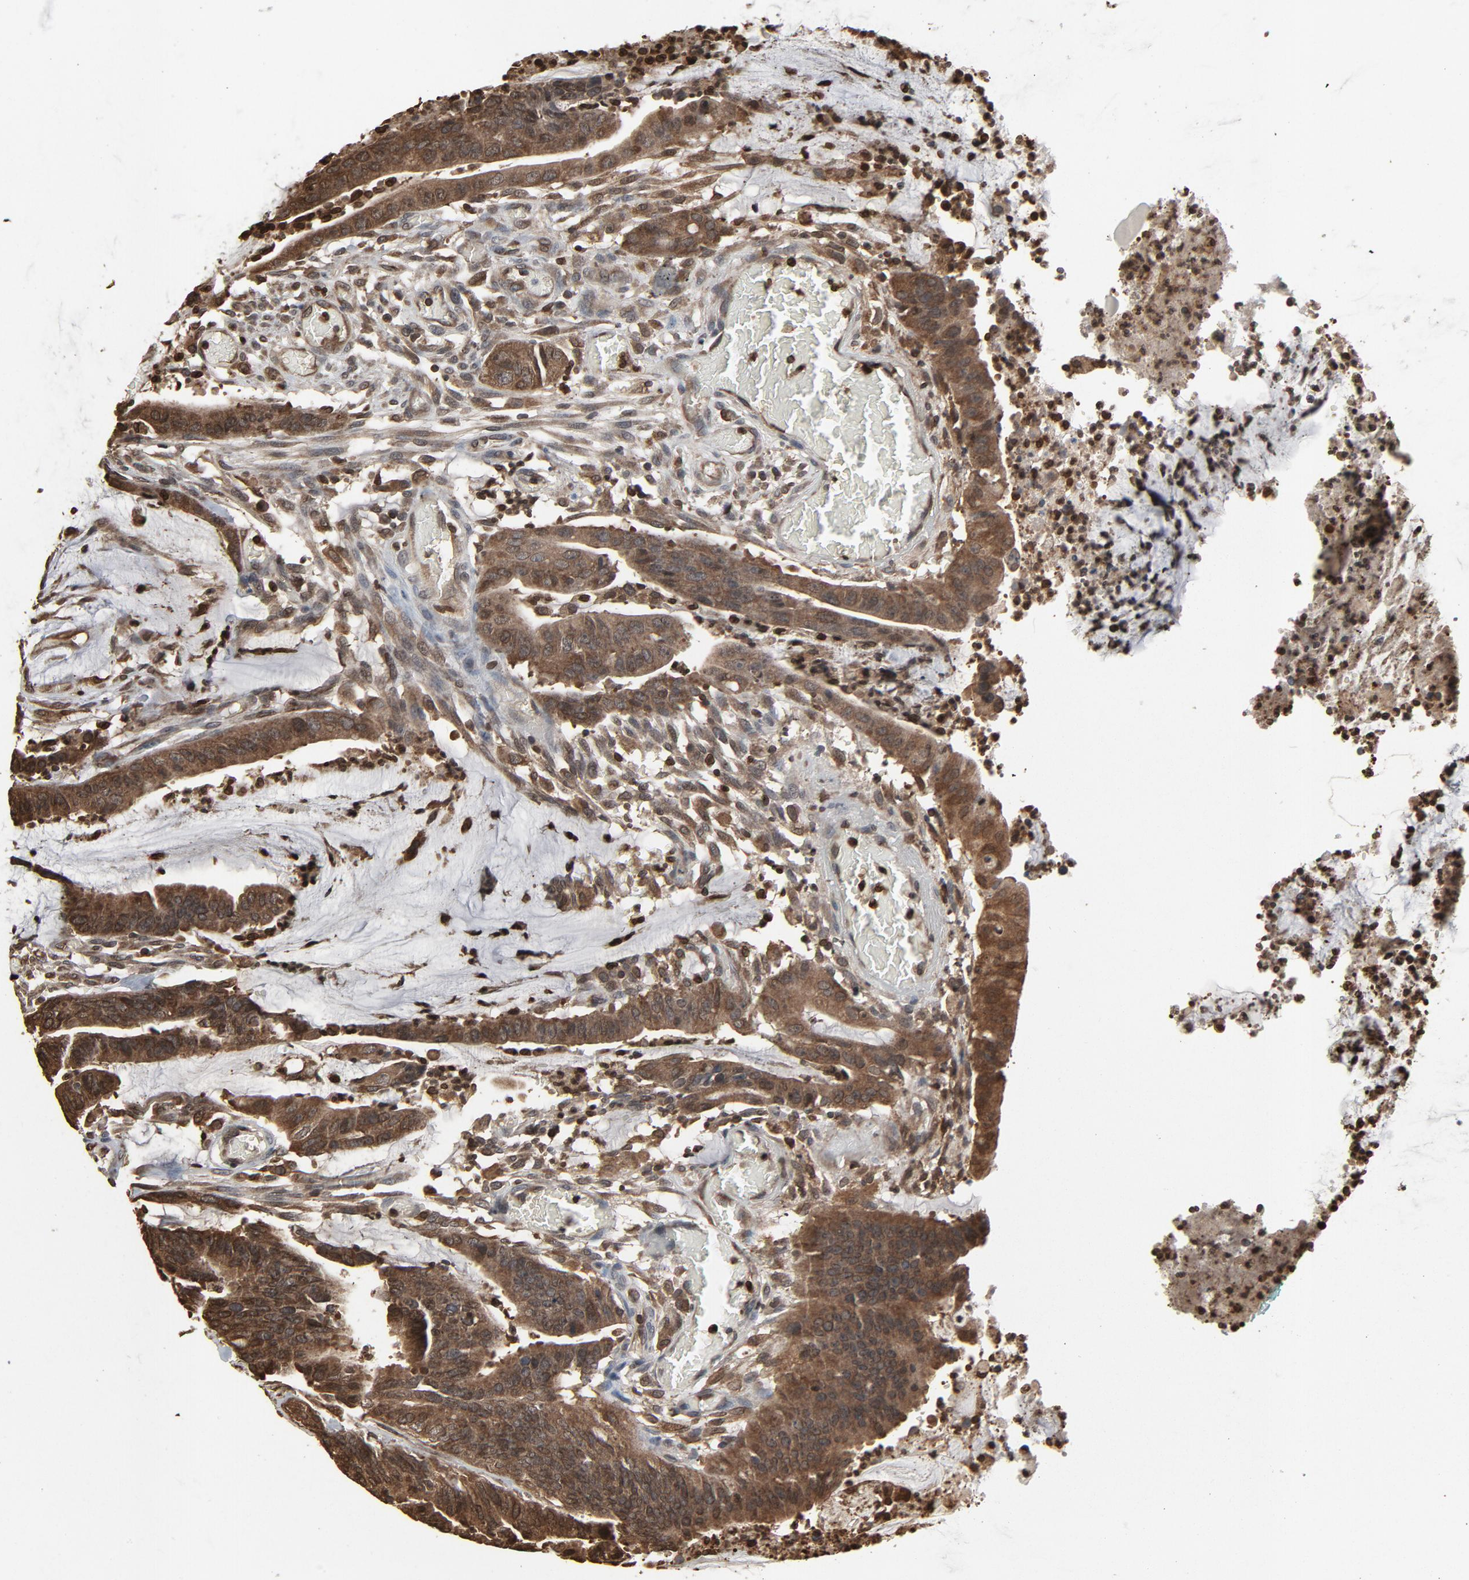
{"staining": {"intensity": "moderate", "quantity": ">75%", "location": "cytoplasmic/membranous"}, "tissue": "colorectal cancer", "cell_type": "Tumor cells", "image_type": "cancer", "snomed": [{"axis": "morphology", "description": "Adenocarcinoma, NOS"}, {"axis": "topography", "description": "Rectum"}], "caption": "A medium amount of moderate cytoplasmic/membranous positivity is identified in approximately >75% of tumor cells in colorectal adenocarcinoma tissue. The staining was performed using DAB, with brown indicating positive protein expression. Nuclei are stained blue with hematoxylin.", "gene": "UBE2D1", "patient": {"sex": "female", "age": 66}}